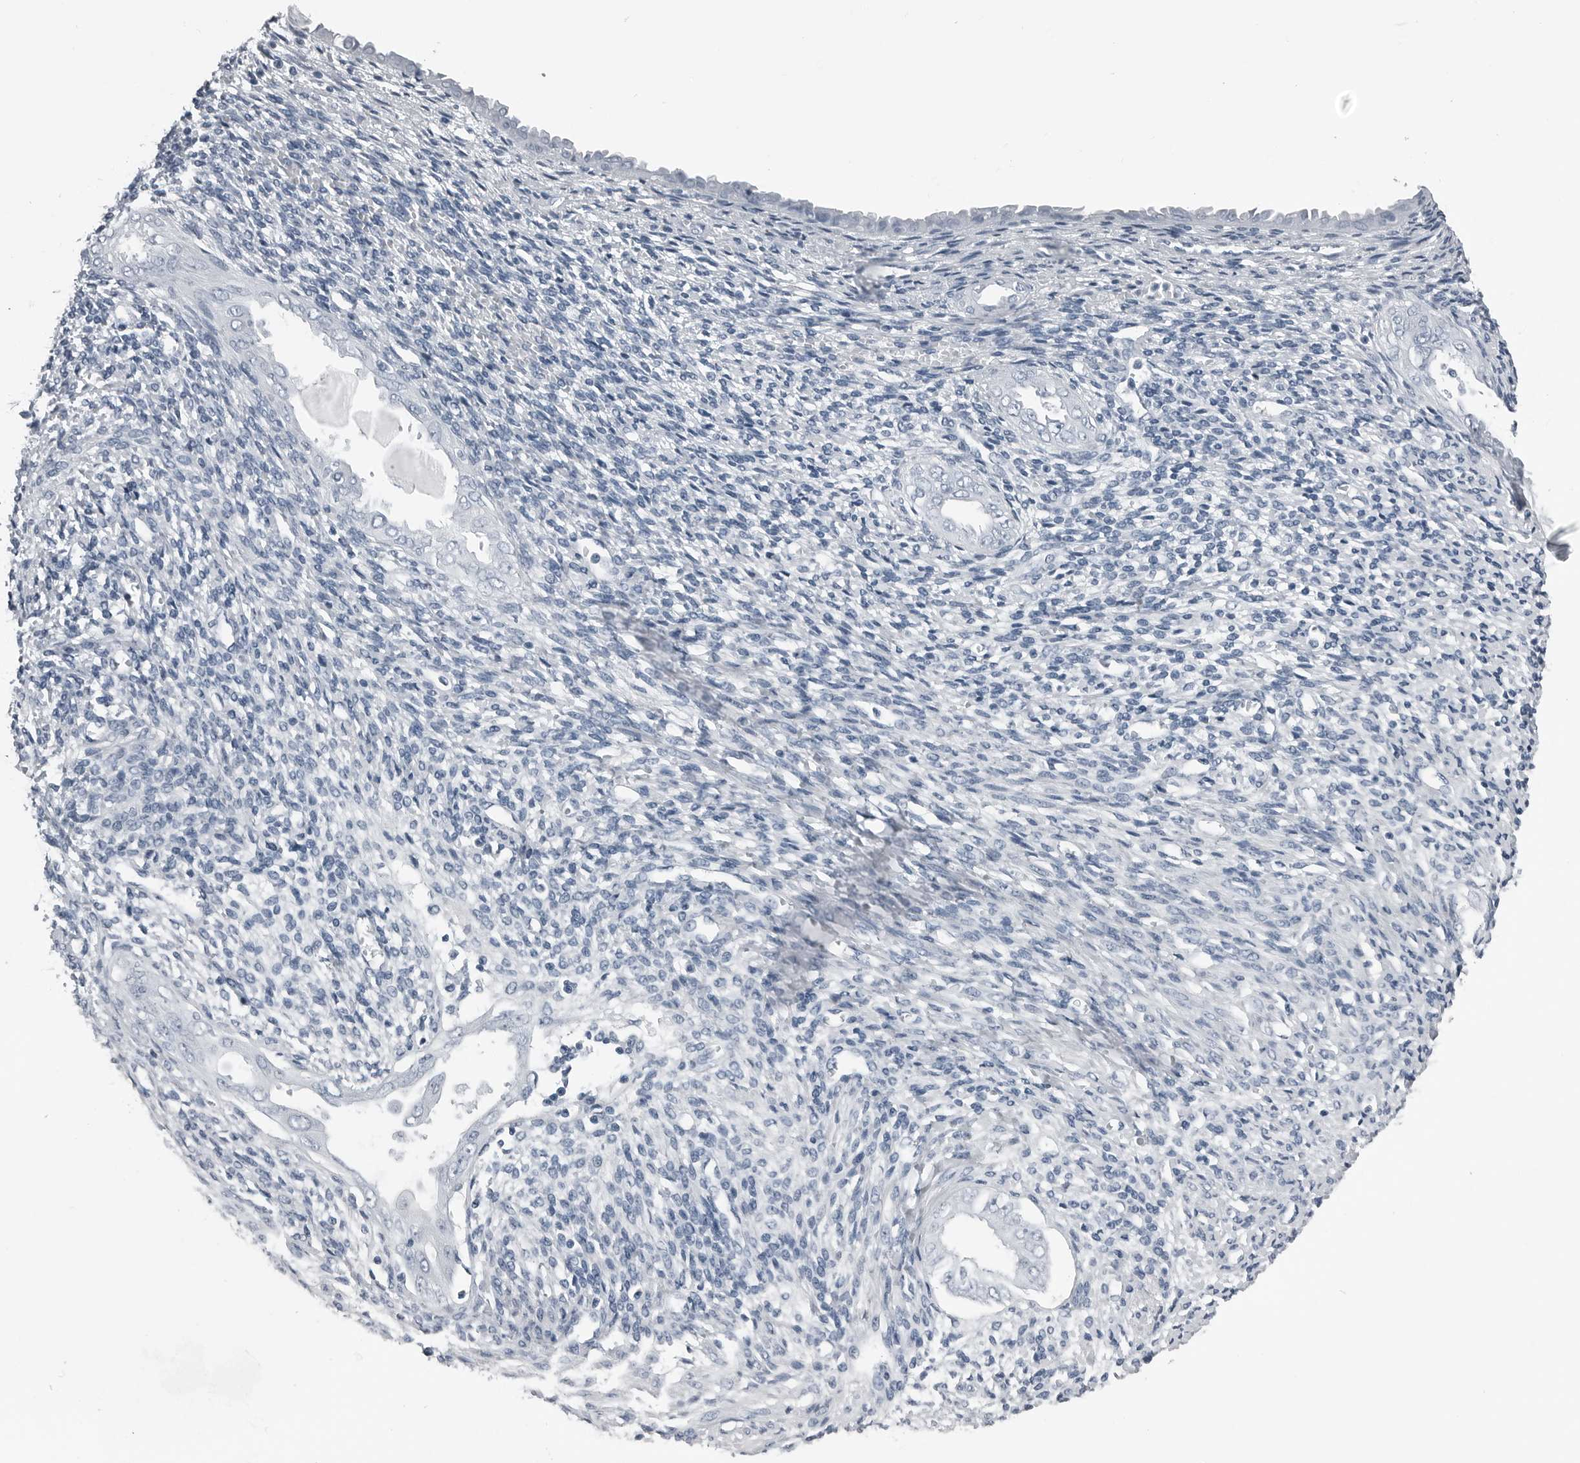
{"staining": {"intensity": "negative", "quantity": "none", "location": "none"}, "tissue": "endometrium", "cell_type": "Cells in endometrial stroma", "image_type": "normal", "snomed": [{"axis": "morphology", "description": "Normal tissue, NOS"}, {"axis": "topography", "description": "Endometrium"}], "caption": "Photomicrograph shows no significant protein staining in cells in endometrial stroma of normal endometrium. (Immunohistochemistry, brightfield microscopy, high magnification).", "gene": "SPINK1", "patient": {"sex": "female", "age": 66}}